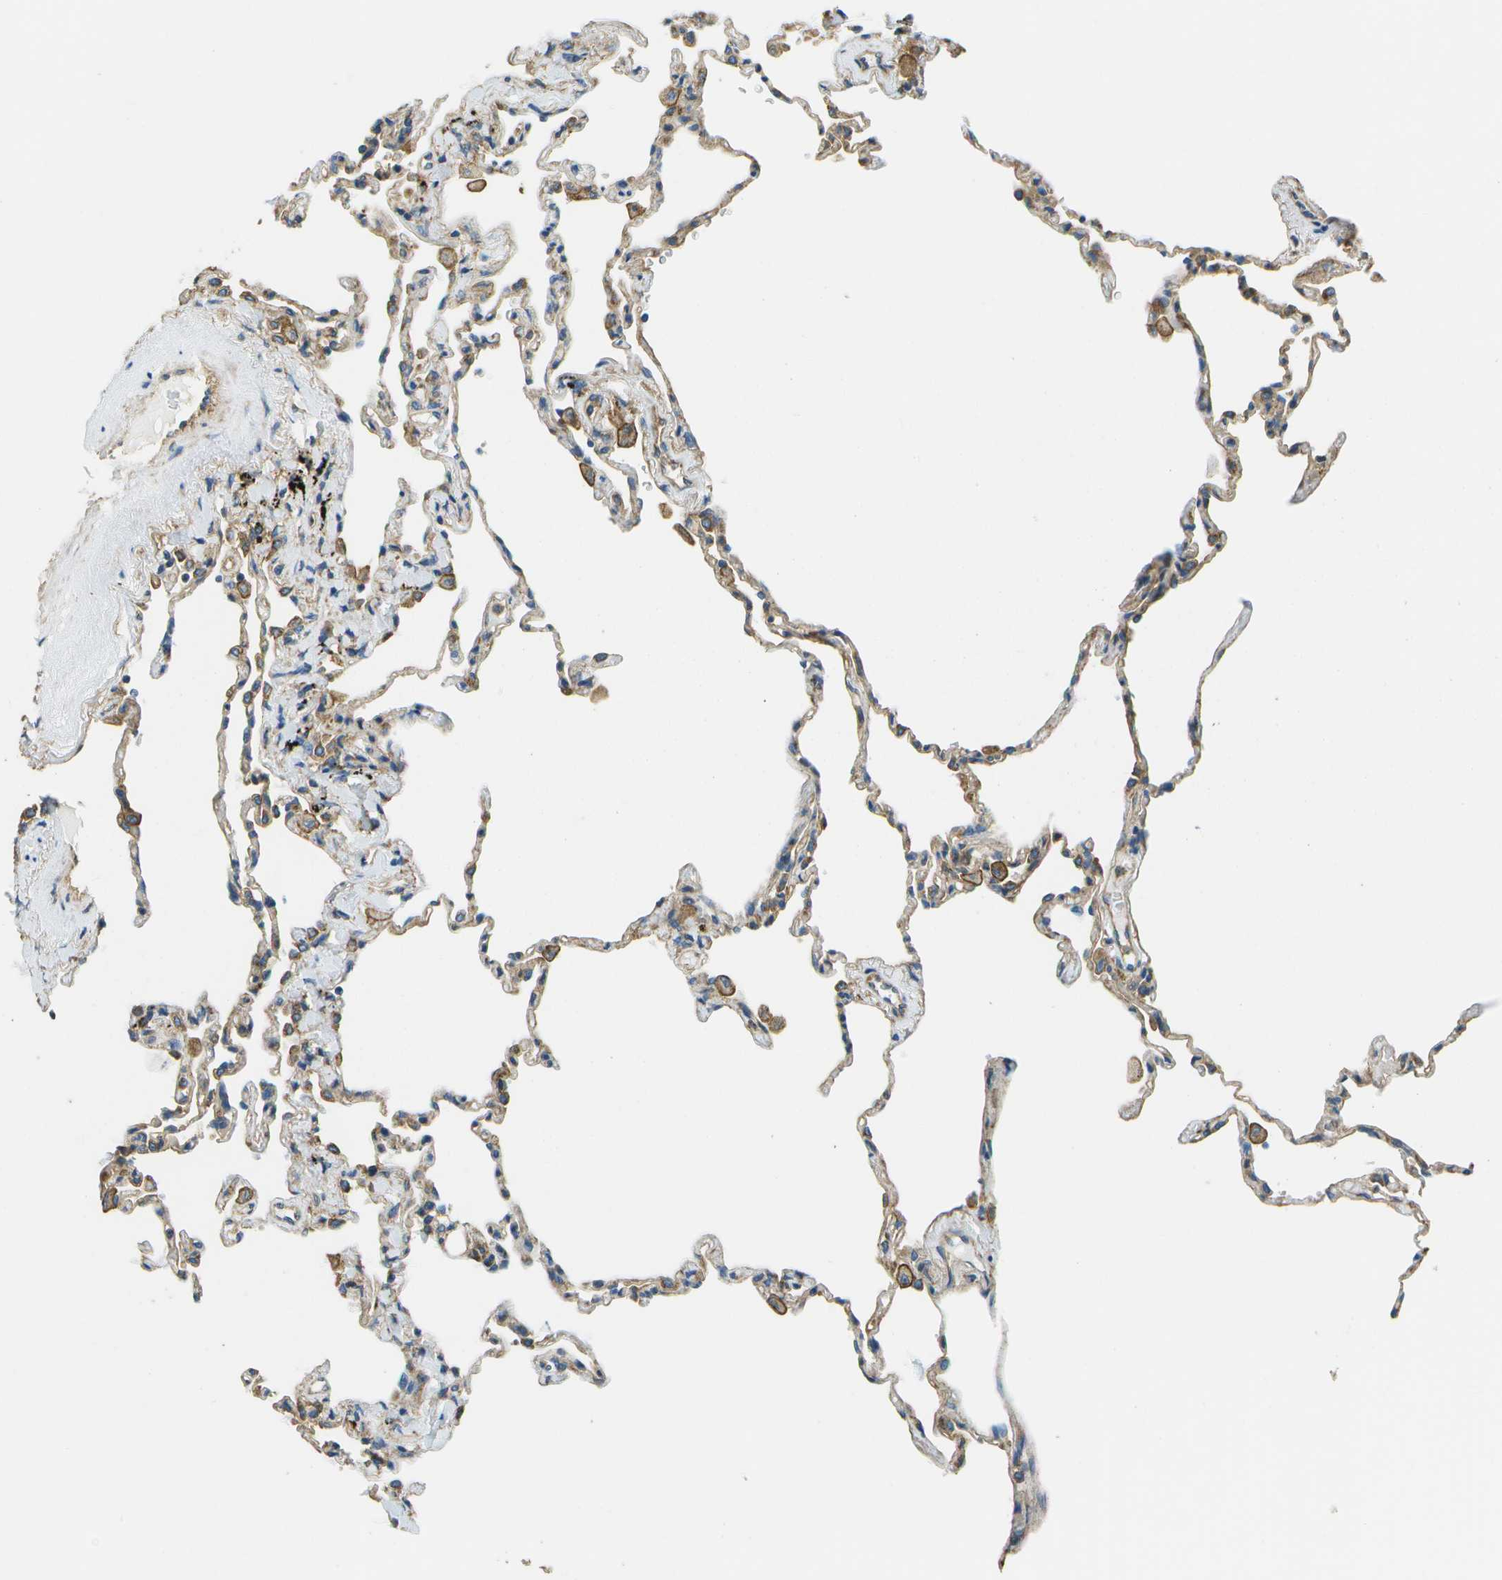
{"staining": {"intensity": "moderate", "quantity": "<25%", "location": "cytoplasmic/membranous"}, "tissue": "lung", "cell_type": "Alveolar cells", "image_type": "normal", "snomed": [{"axis": "morphology", "description": "Normal tissue, NOS"}, {"axis": "topography", "description": "Lung"}], "caption": "High-power microscopy captured an immunohistochemistry (IHC) micrograph of benign lung, revealing moderate cytoplasmic/membranous positivity in about <25% of alveolar cells.", "gene": "CLTC", "patient": {"sex": "male", "age": 59}}